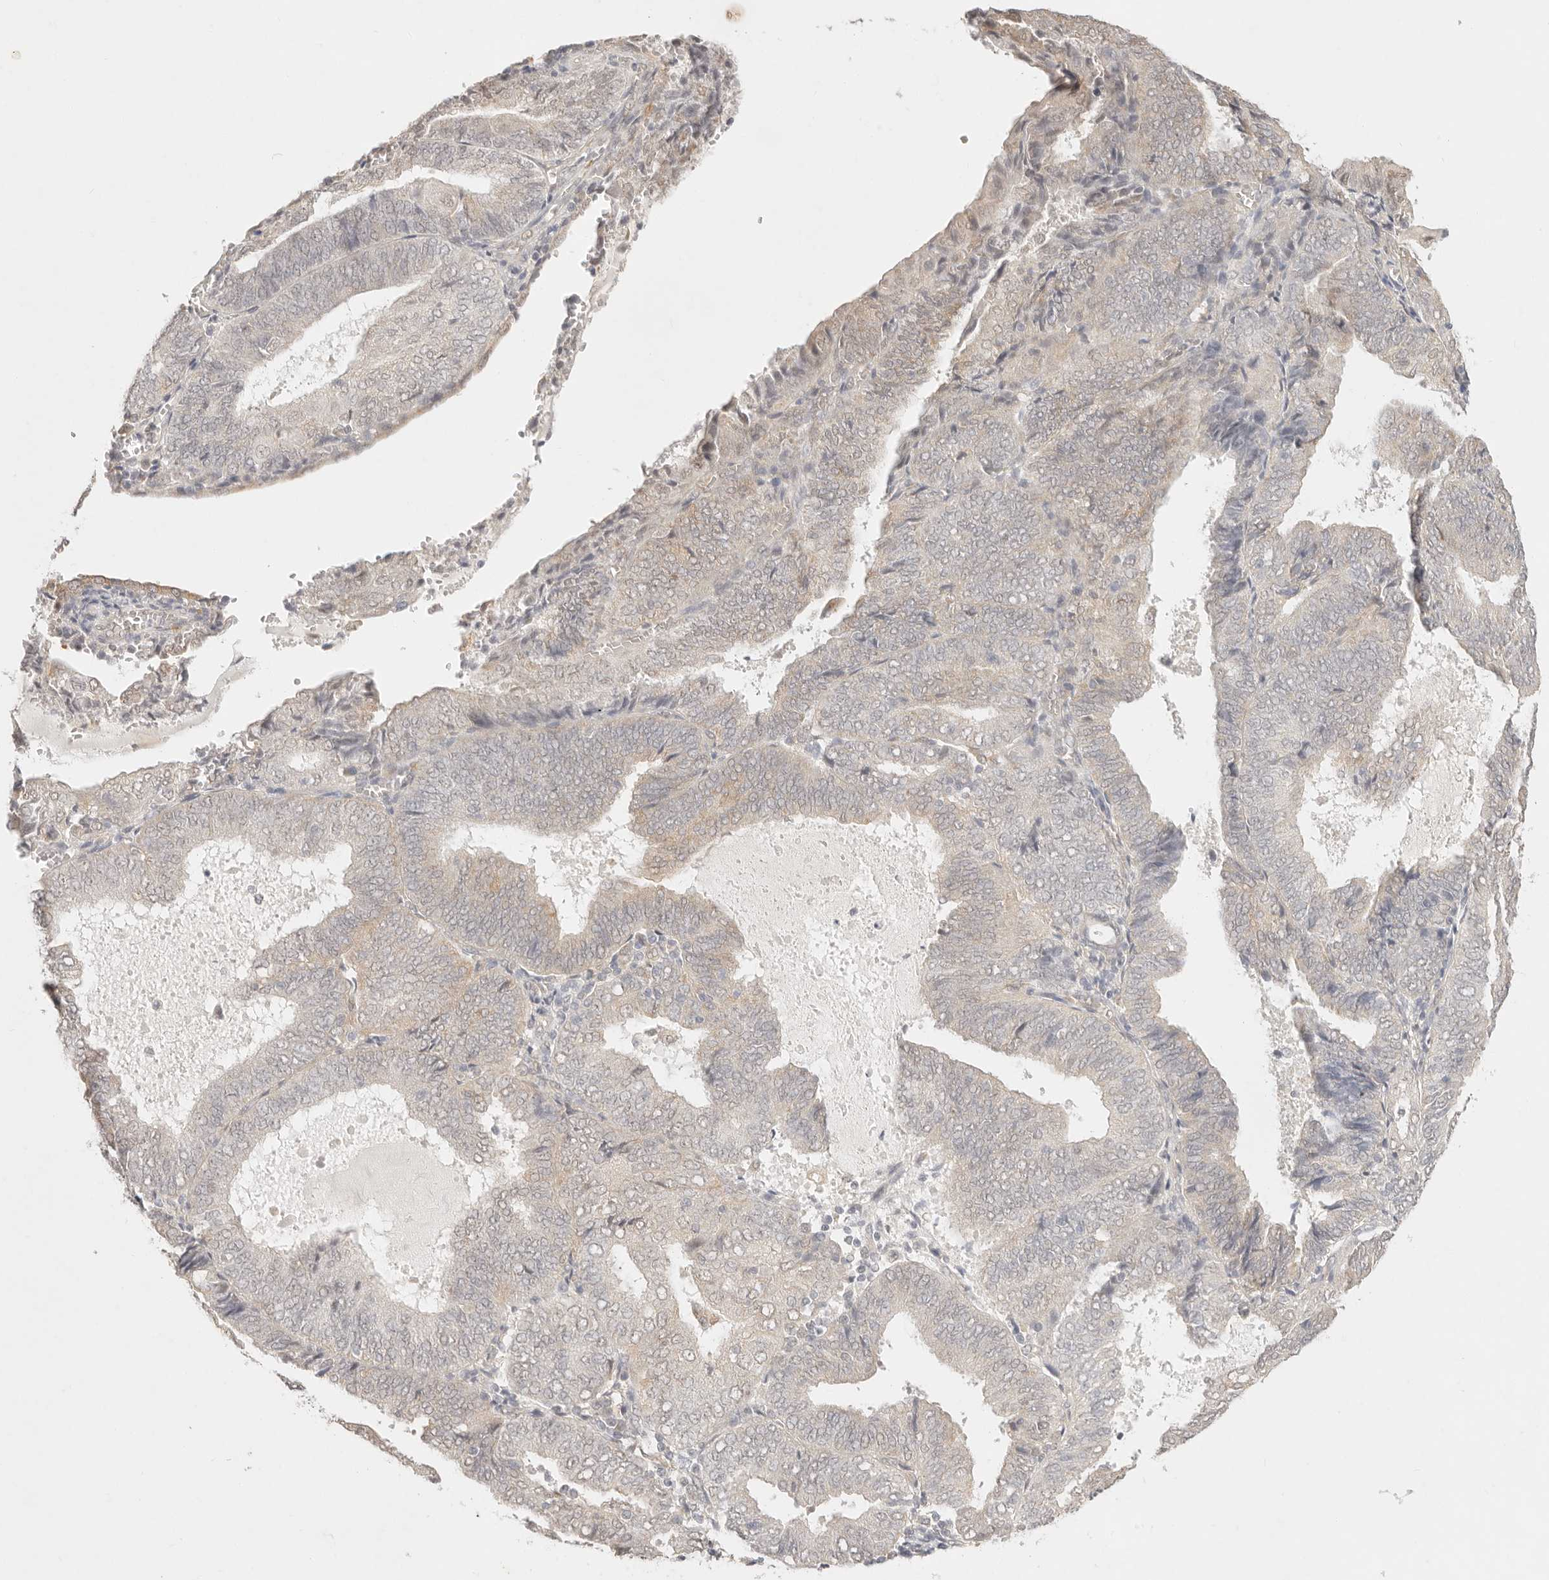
{"staining": {"intensity": "negative", "quantity": "none", "location": "none"}, "tissue": "endometrial cancer", "cell_type": "Tumor cells", "image_type": "cancer", "snomed": [{"axis": "morphology", "description": "Adenocarcinoma, NOS"}, {"axis": "topography", "description": "Endometrium"}], "caption": "Endometrial cancer (adenocarcinoma) was stained to show a protein in brown. There is no significant staining in tumor cells.", "gene": "GPR156", "patient": {"sex": "female", "age": 81}}